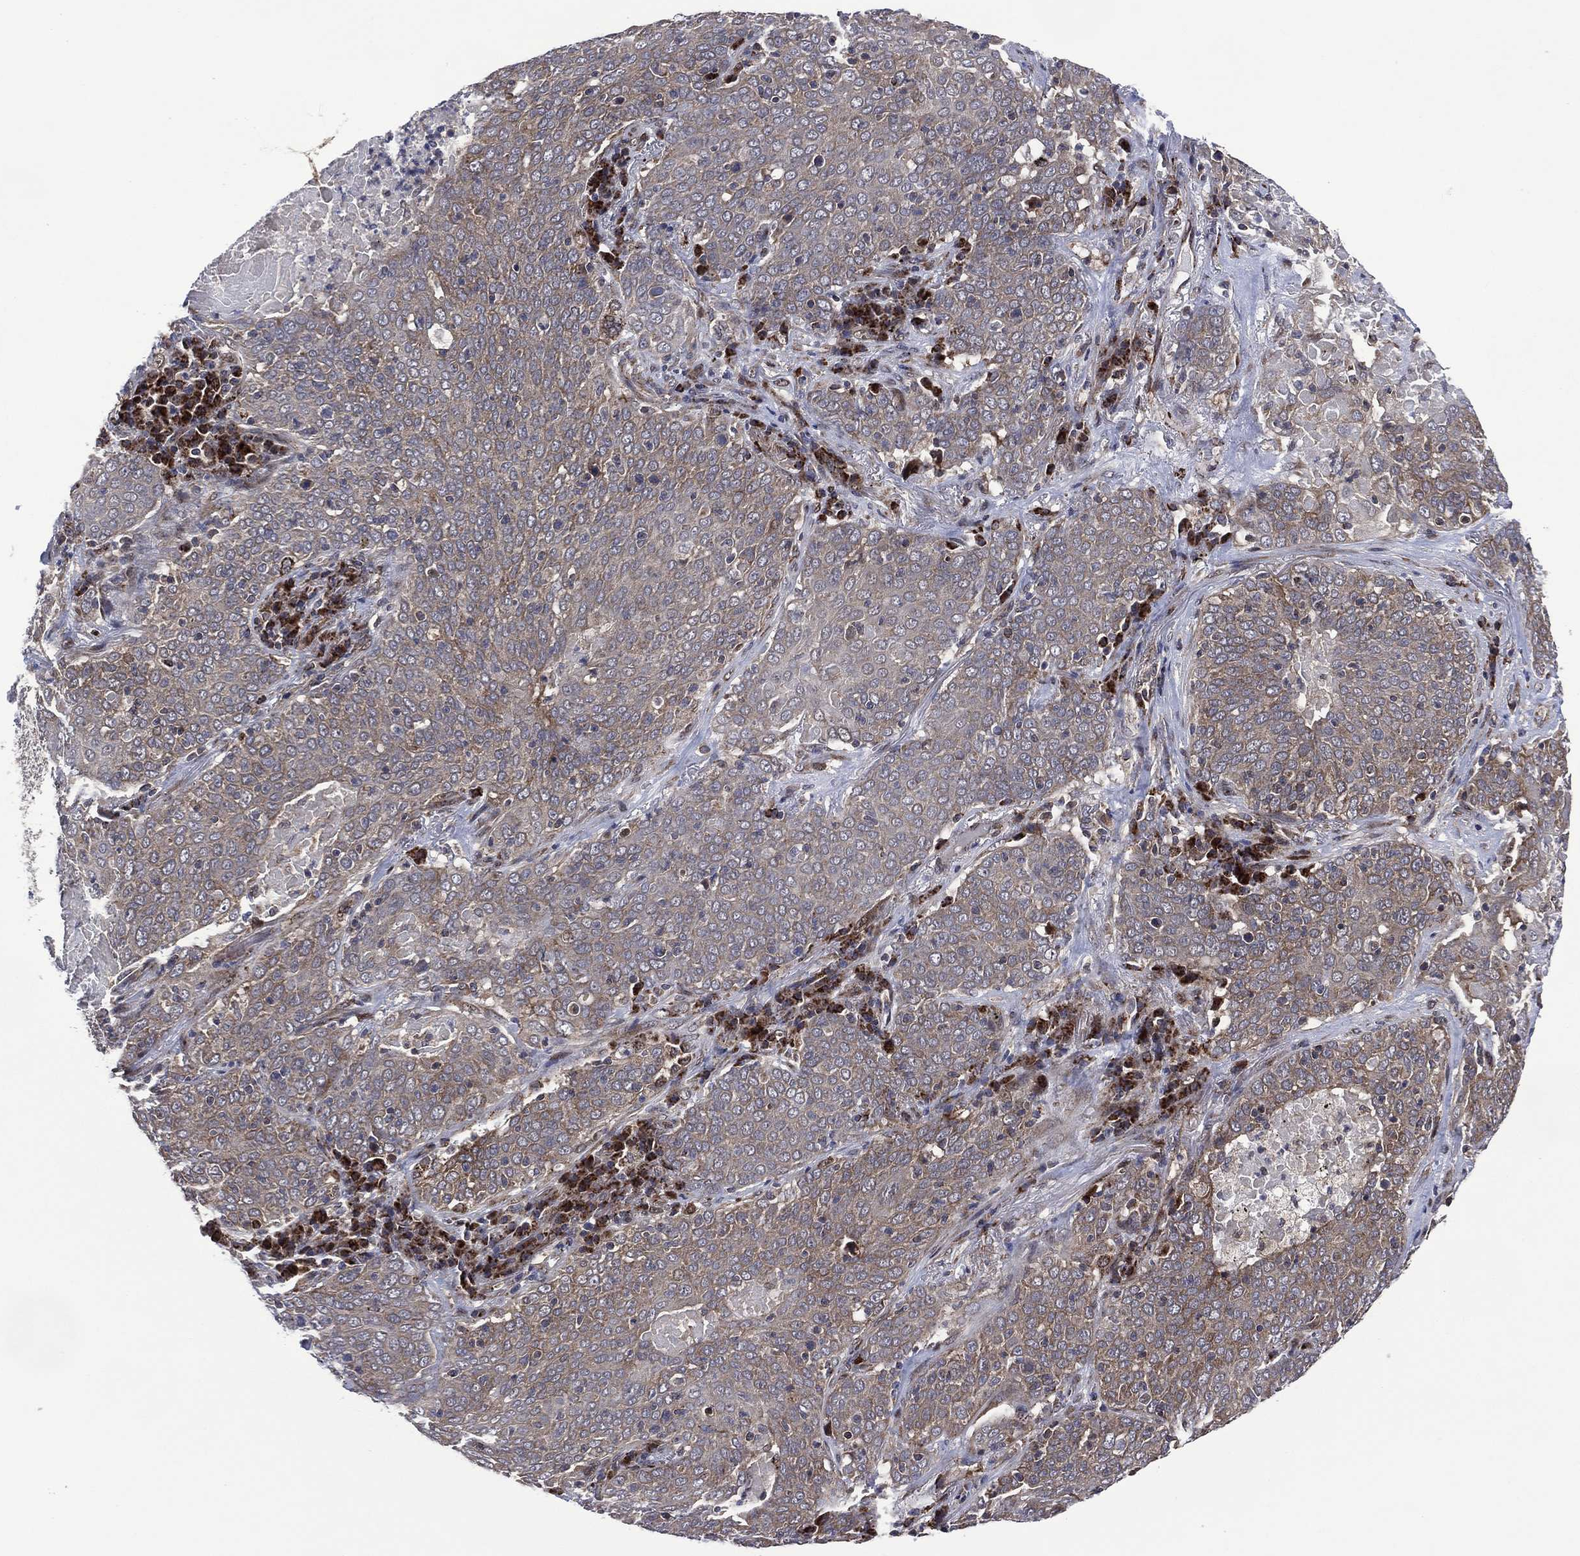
{"staining": {"intensity": "negative", "quantity": "none", "location": "none"}, "tissue": "lung cancer", "cell_type": "Tumor cells", "image_type": "cancer", "snomed": [{"axis": "morphology", "description": "Squamous cell carcinoma, NOS"}, {"axis": "topography", "description": "Lung"}], "caption": "This is an immunohistochemistry (IHC) micrograph of human lung cancer. There is no positivity in tumor cells.", "gene": "HTD2", "patient": {"sex": "male", "age": 82}}